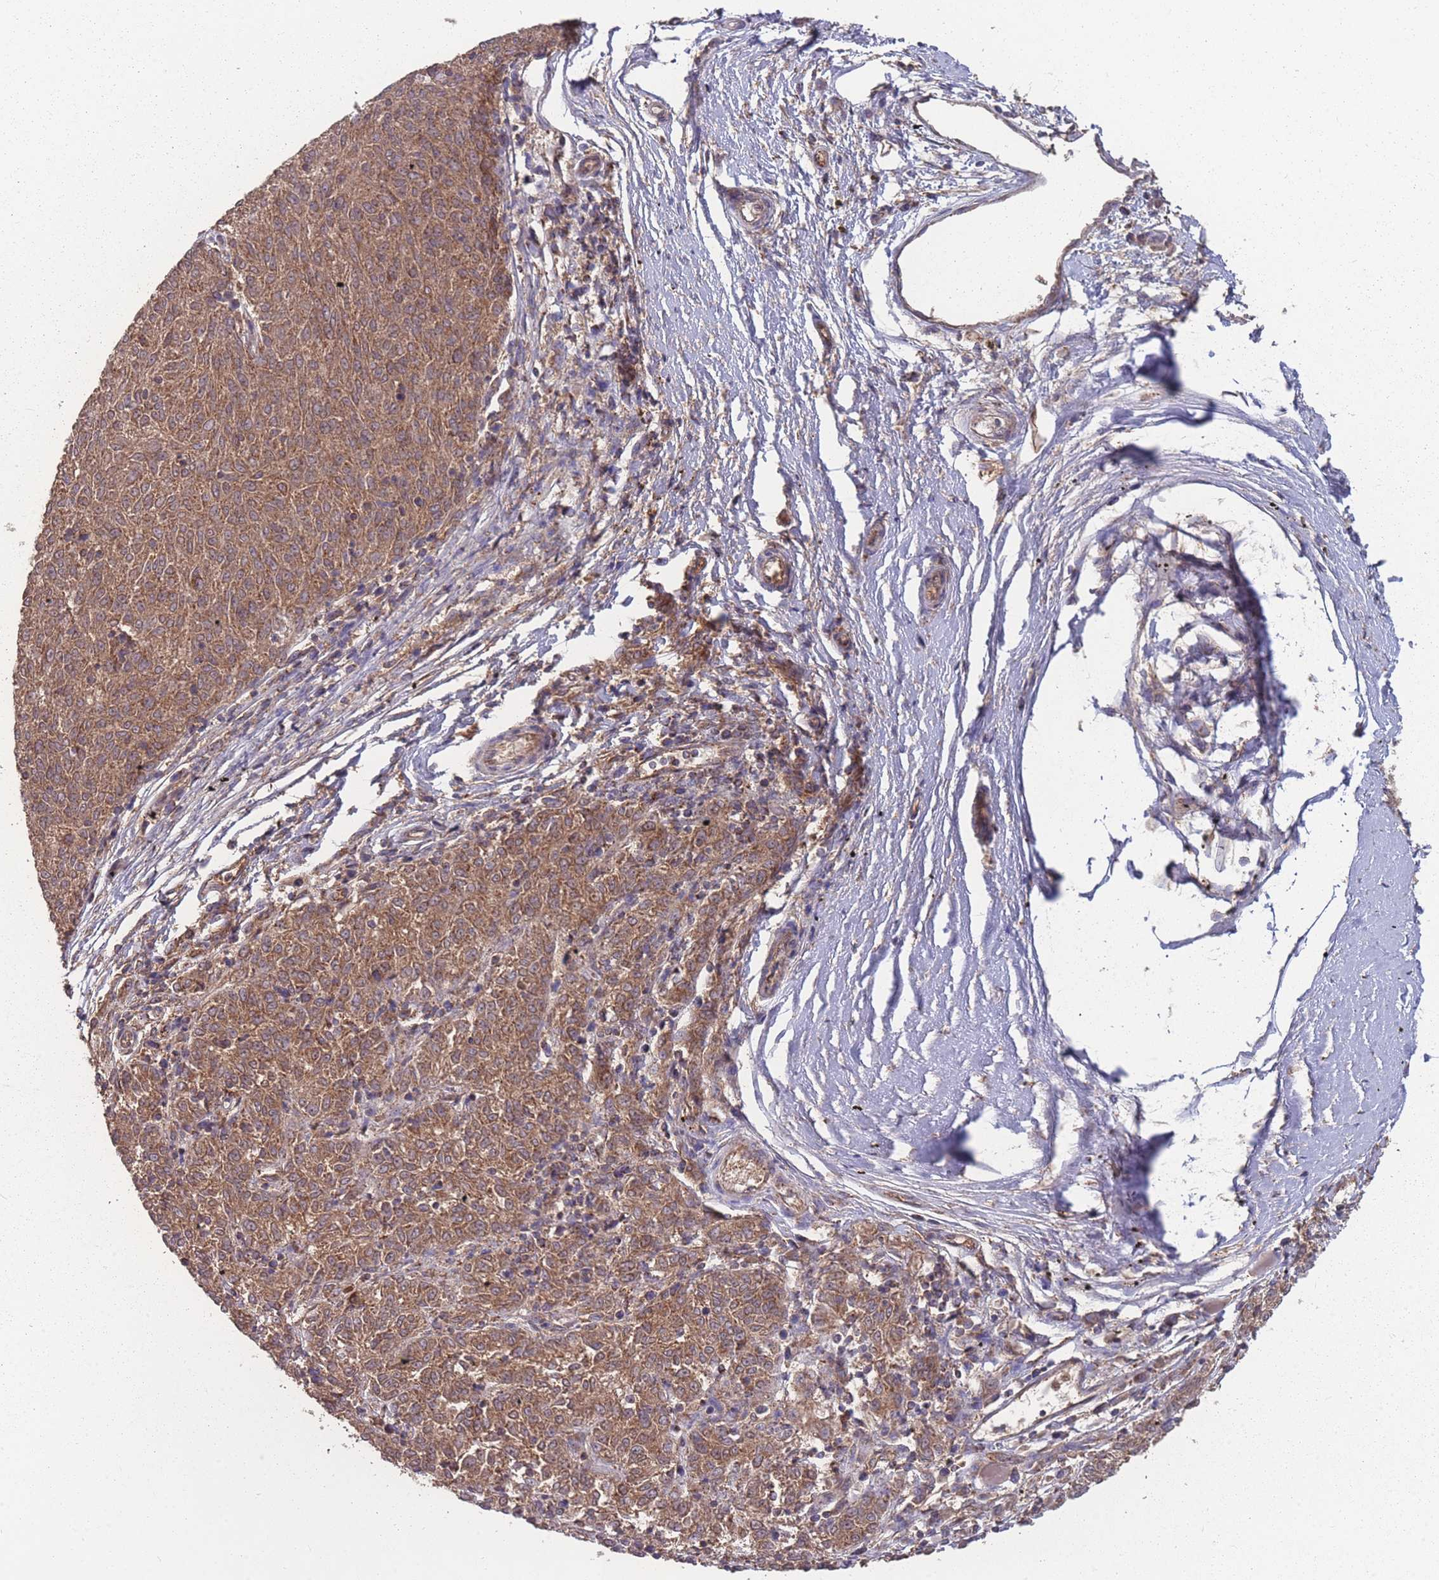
{"staining": {"intensity": "moderate", "quantity": ">75%", "location": "cytoplasmic/membranous"}, "tissue": "melanoma", "cell_type": "Tumor cells", "image_type": "cancer", "snomed": [{"axis": "morphology", "description": "Malignant melanoma, NOS"}, {"axis": "topography", "description": "Skin"}], "caption": "Immunohistochemical staining of human melanoma reveals medium levels of moderate cytoplasmic/membranous positivity in approximately >75% of tumor cells.", "gene": "SLC35B4", "patient": {"sex": "female", "age": 72}}